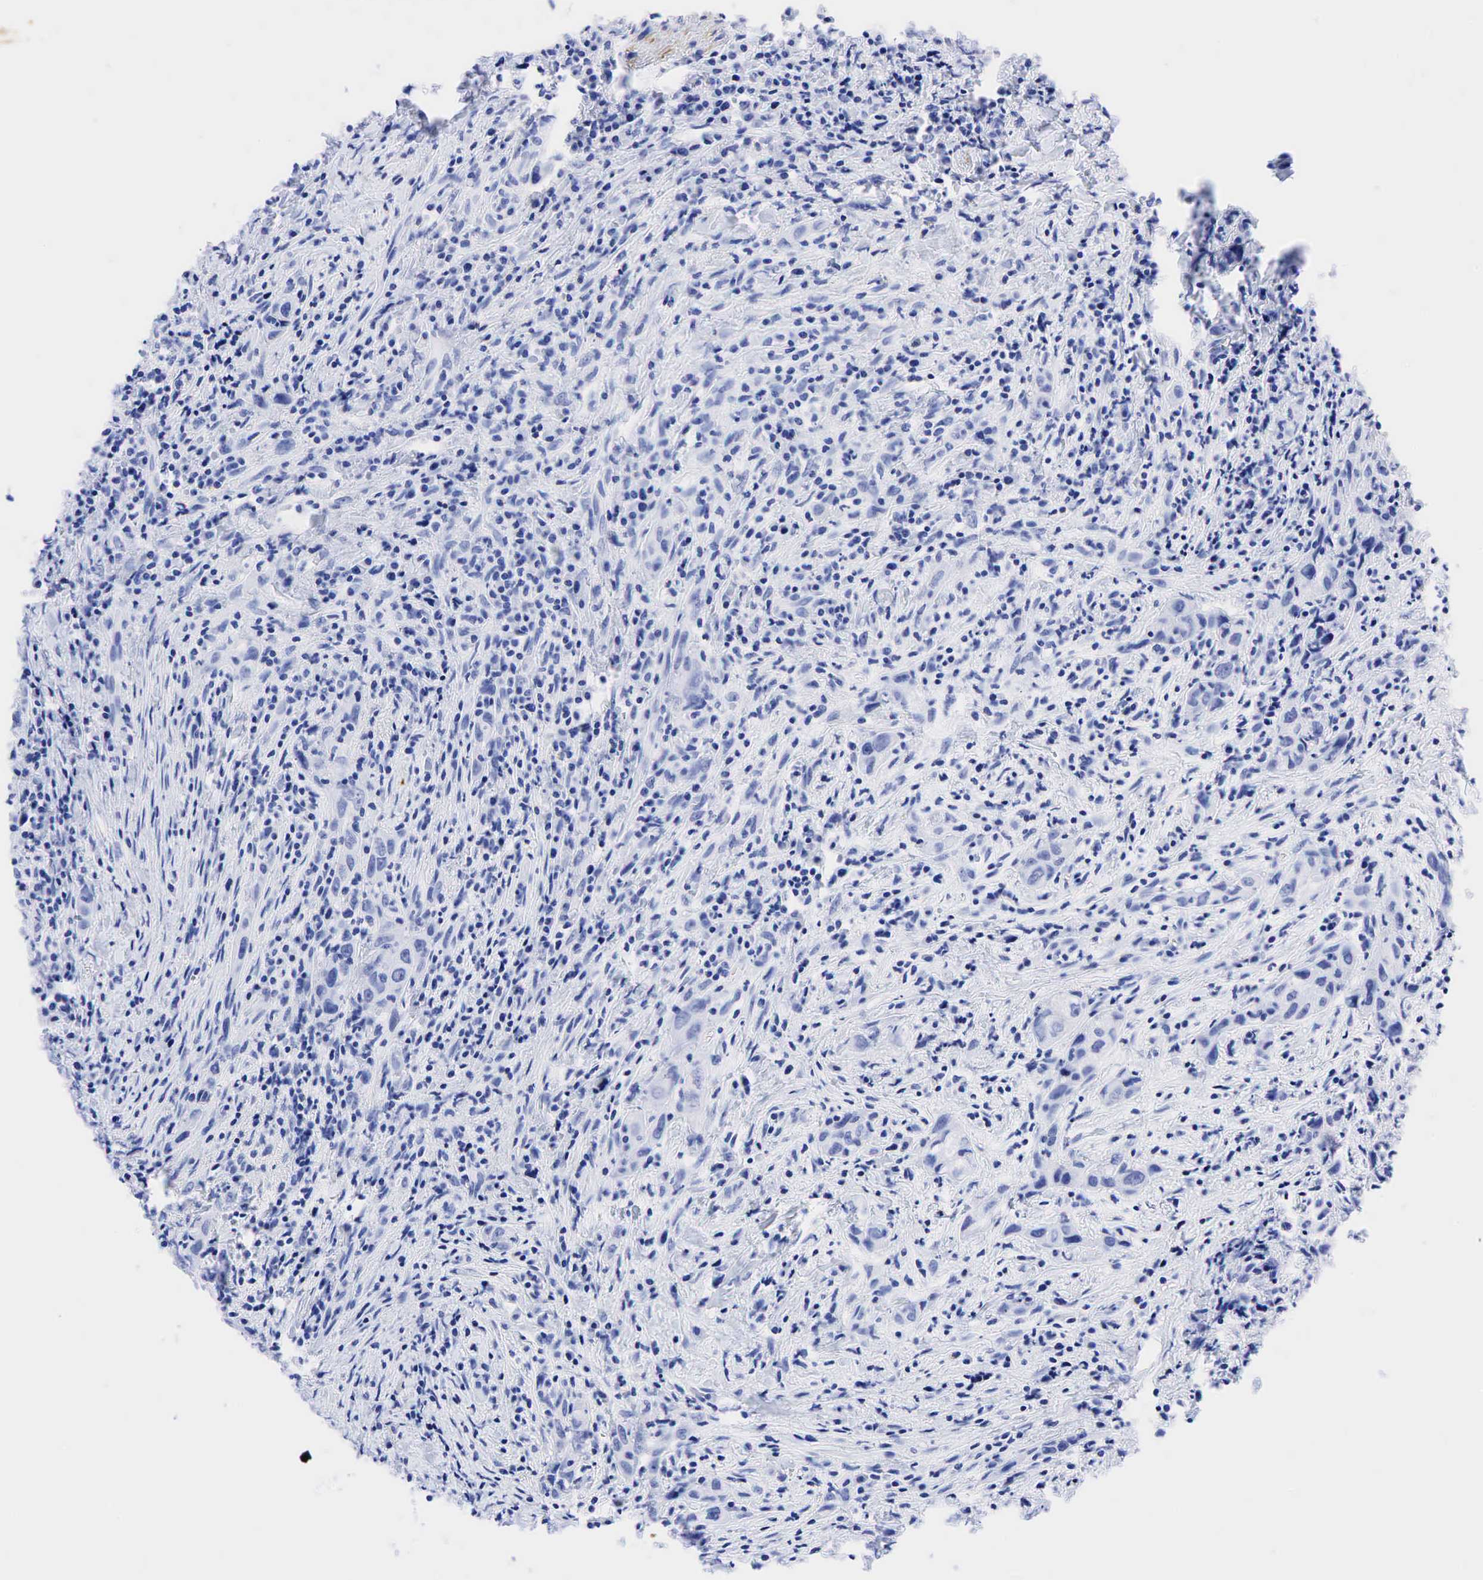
{"staining": {"intensity": "negative", "quantity": "none", "location": "none"}, "tissue": "head and neck cancer", "cell_type": "Tumor cells", "image_type": "cancer", "snomed": [{"axis": "morphology", "description": "Squamous cell carcinoma, NOS"}, {"axis": "topography", "description": "Oral tissue"}, {"axis": "topography", "description": "Head-Neck"}], "caption": "Human head and neck cancer (squamous cell carcinoma) stained for a protein using immunohistochemistry reveals no staining in tumor cells.", "gene": "CHGA", "patient": {"sex": "female", "age": 82}}